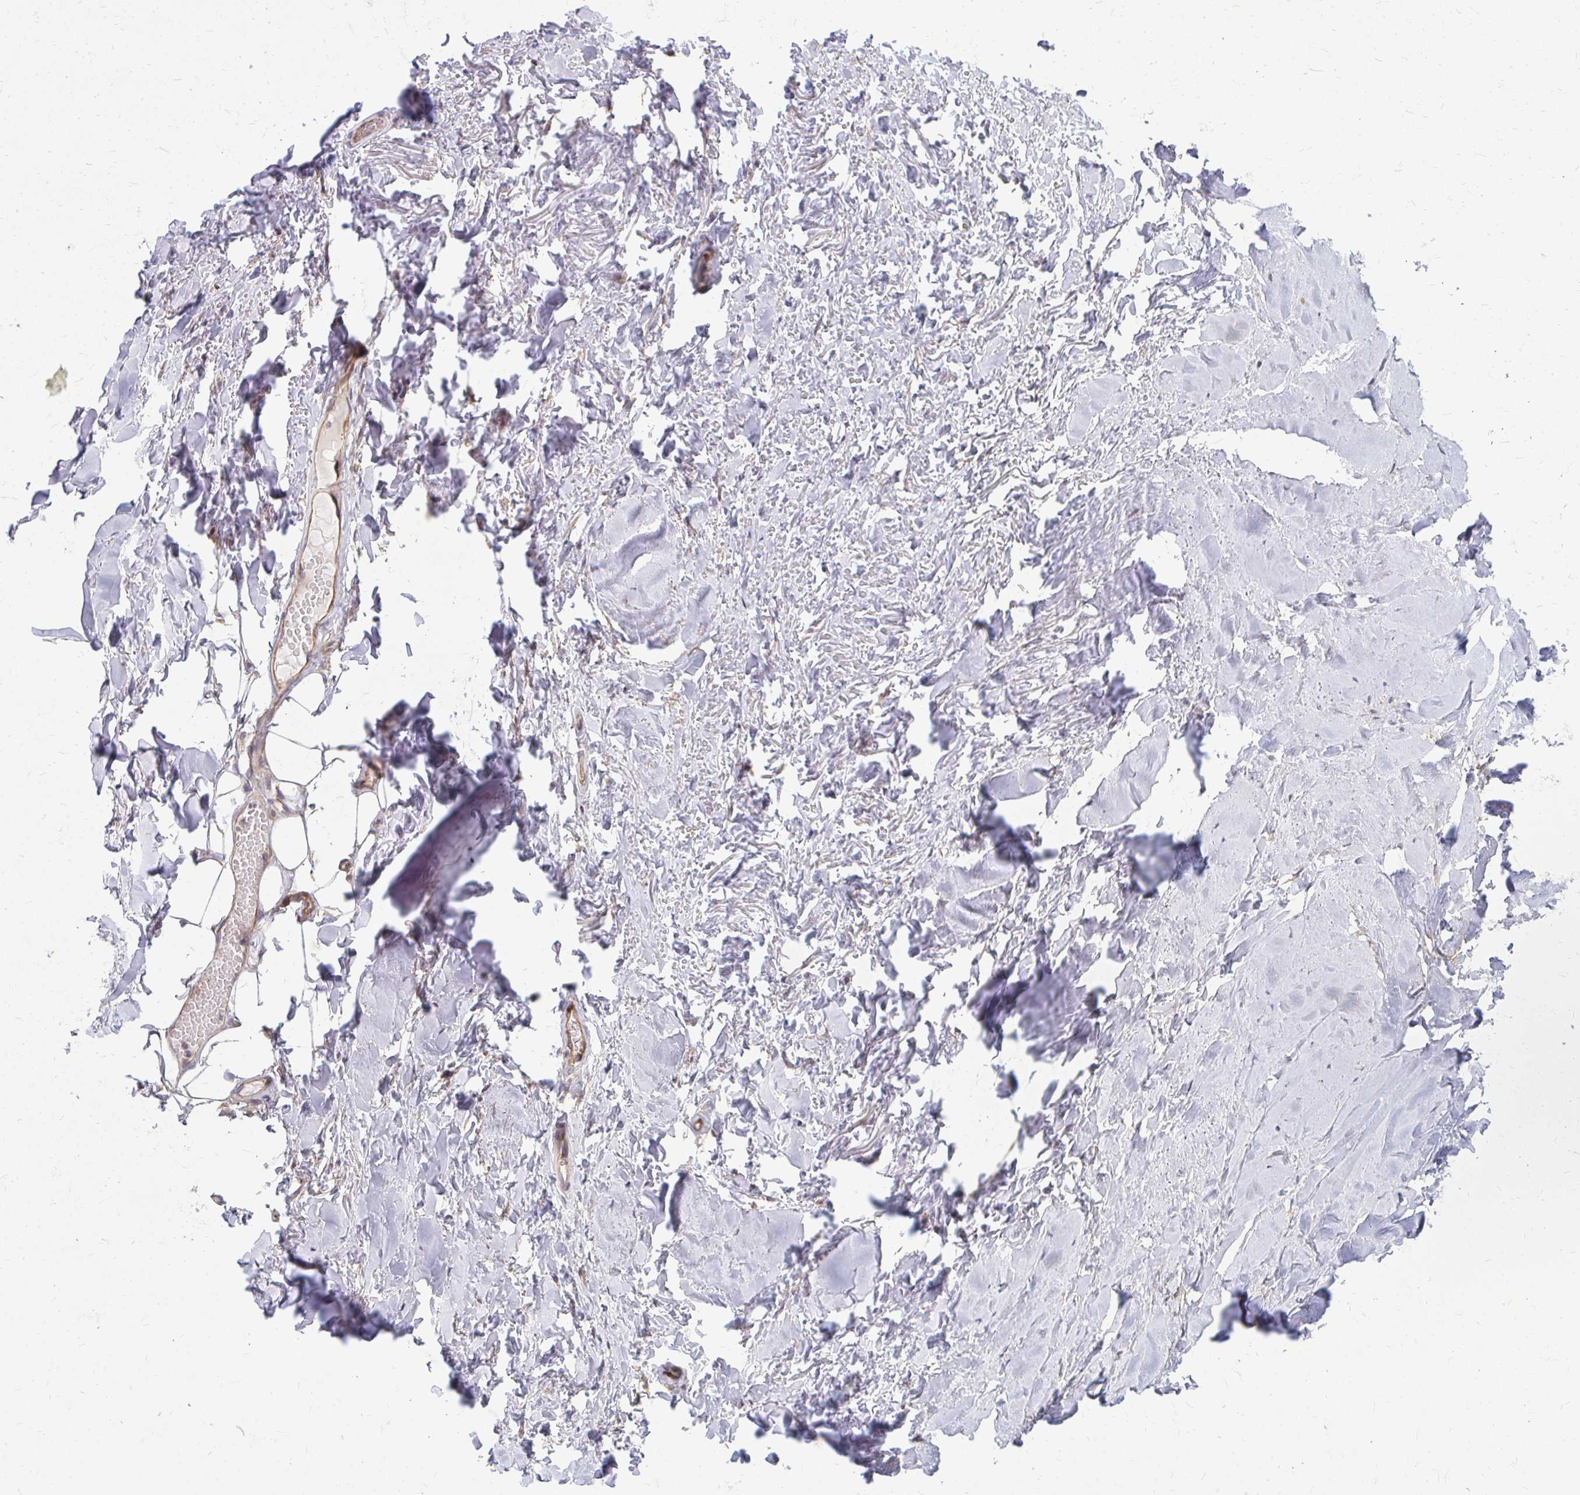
{"staining": {"intensity": "negative", "quantity": "none", "location": "none"}, "tissue": "adipose tissue", "cell_type": "Adipocytes", "image_type": "normal", "snomed": [{"axis": "morphology", "description": "Normal tissue, NOS"}, {"axis": "topography", "description": "Cartilage tissue"}, {"axis": "topography", "description": "Nasopharynx"}, {"axis": "topography", "description": "Thyroid gland"}], "caption": "IHC of unremarkable adipose tissue demonstrates no staining in adipocytes.", "gene": "OXNAD1", "patient": {"sex": "male", "age": 63}}